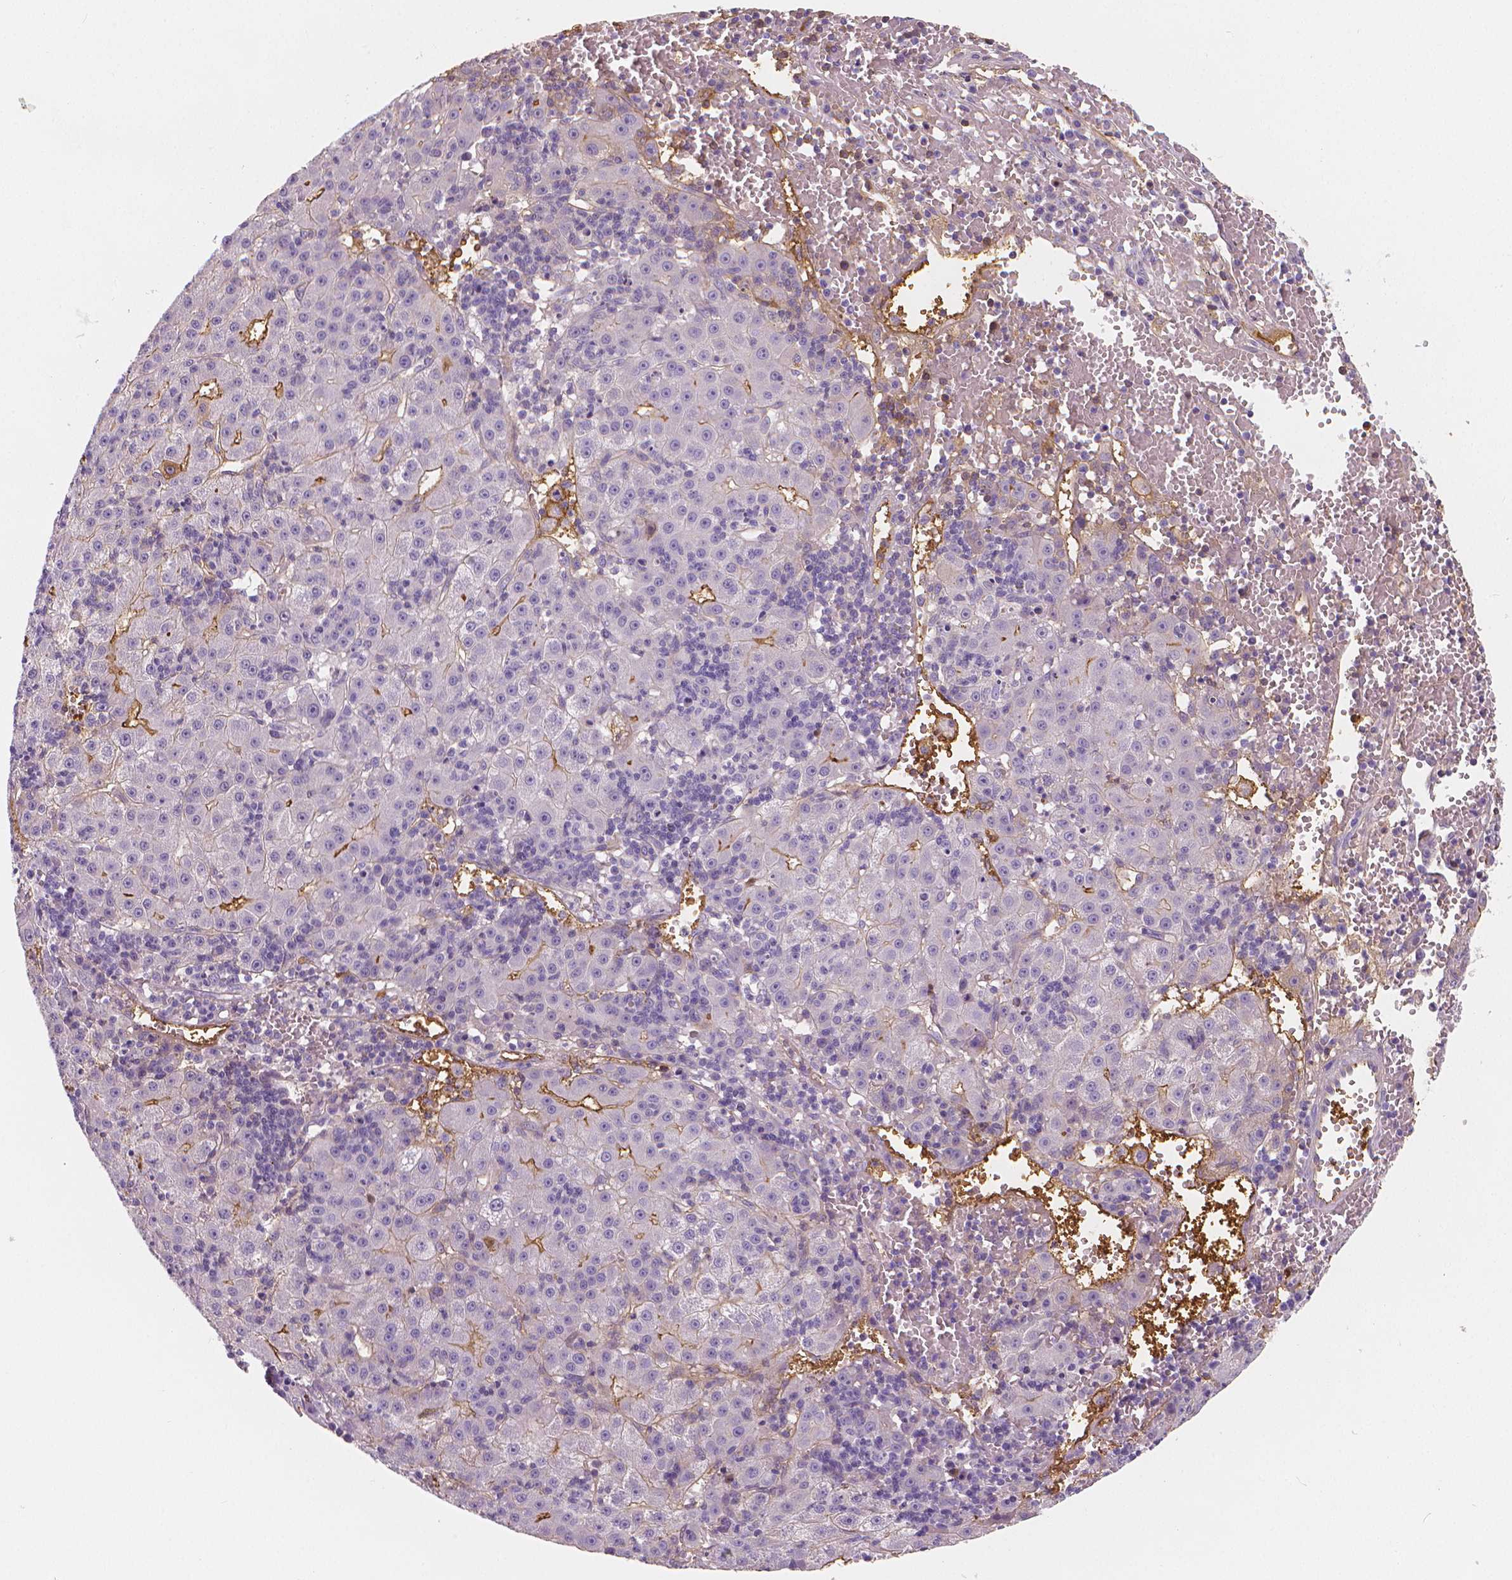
{"staining": {"intensity": "negative", "quantity": "none", "location": "none"}, "tissue": "liver cancer", "cell_type": "Tumor cells", "image_type": "cancer", "snomed": [{"axis": "morphology", "description": "Carcinoma, Hepatocellular, NOS"}, {"axis": "topography", "description": "Liver"}], "caption": "This is a micrograph of immunohistochemistry staining of liver cancer, which shows no staining in tumor cells. (Immunohistochemistry (ihc), brightfield microscopy, high magnification).", "gene": "APOA4", "patient": {"sex": "male", "age": 76}}